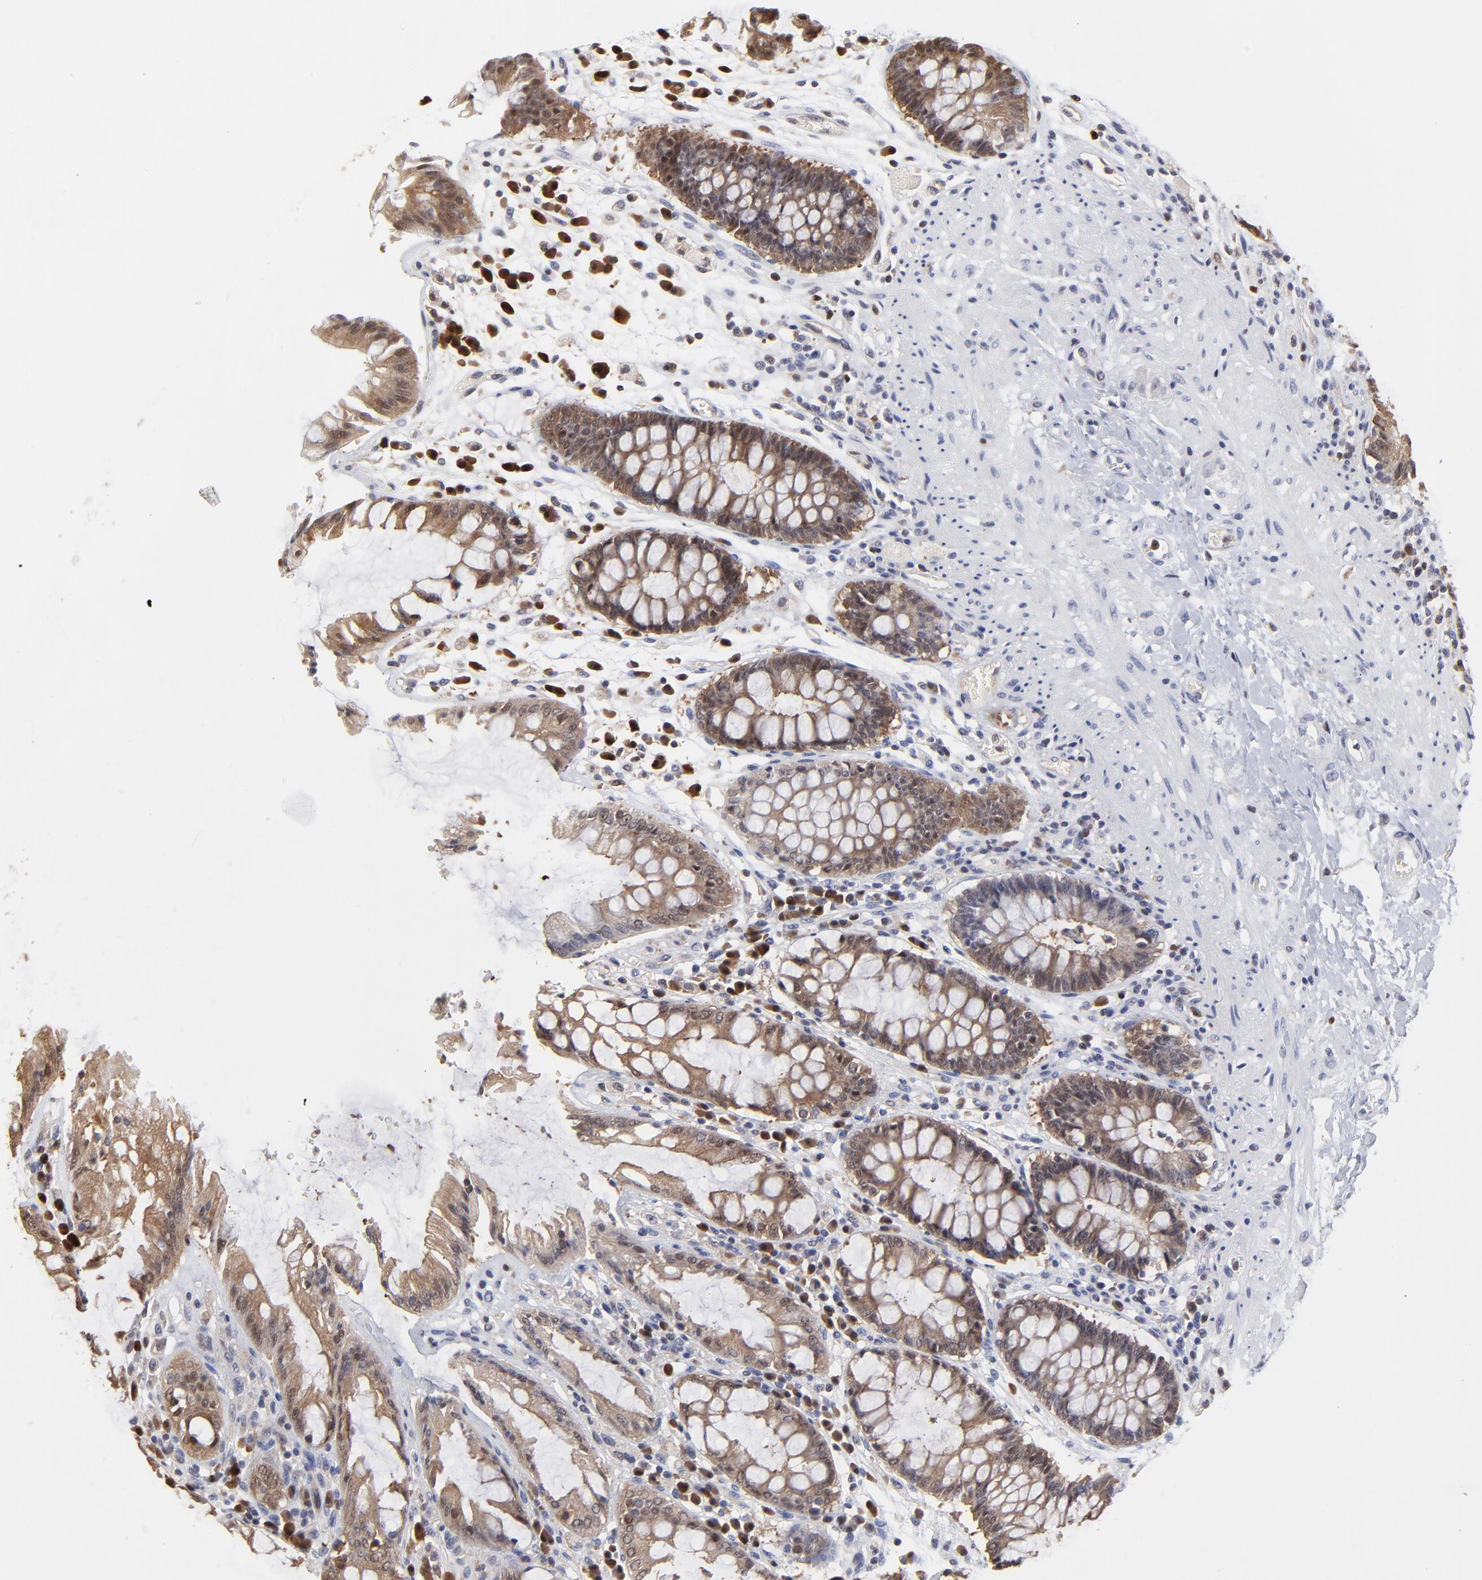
{"staining": {"intensity": "weak", "quantity": ">75%", "location": "cytoplasmic/membranous"}, "tissue": "rectum", "cell_type": "Glandular cells", "image_type": "normal", "snomed": [{"axis": "morphology", "description": "Normal tissue, NOS"}, {"axis": "topography", "description": "Rectum"}], "caption": "This is a photomicrograph of immunohistochemistry (IHC) staining of normal rectum, which shows weak expression in the cytoplasmic/membranous of glandular cells.", "gene": "CASP3", "patient": {"sex": "female", "age": 46}}